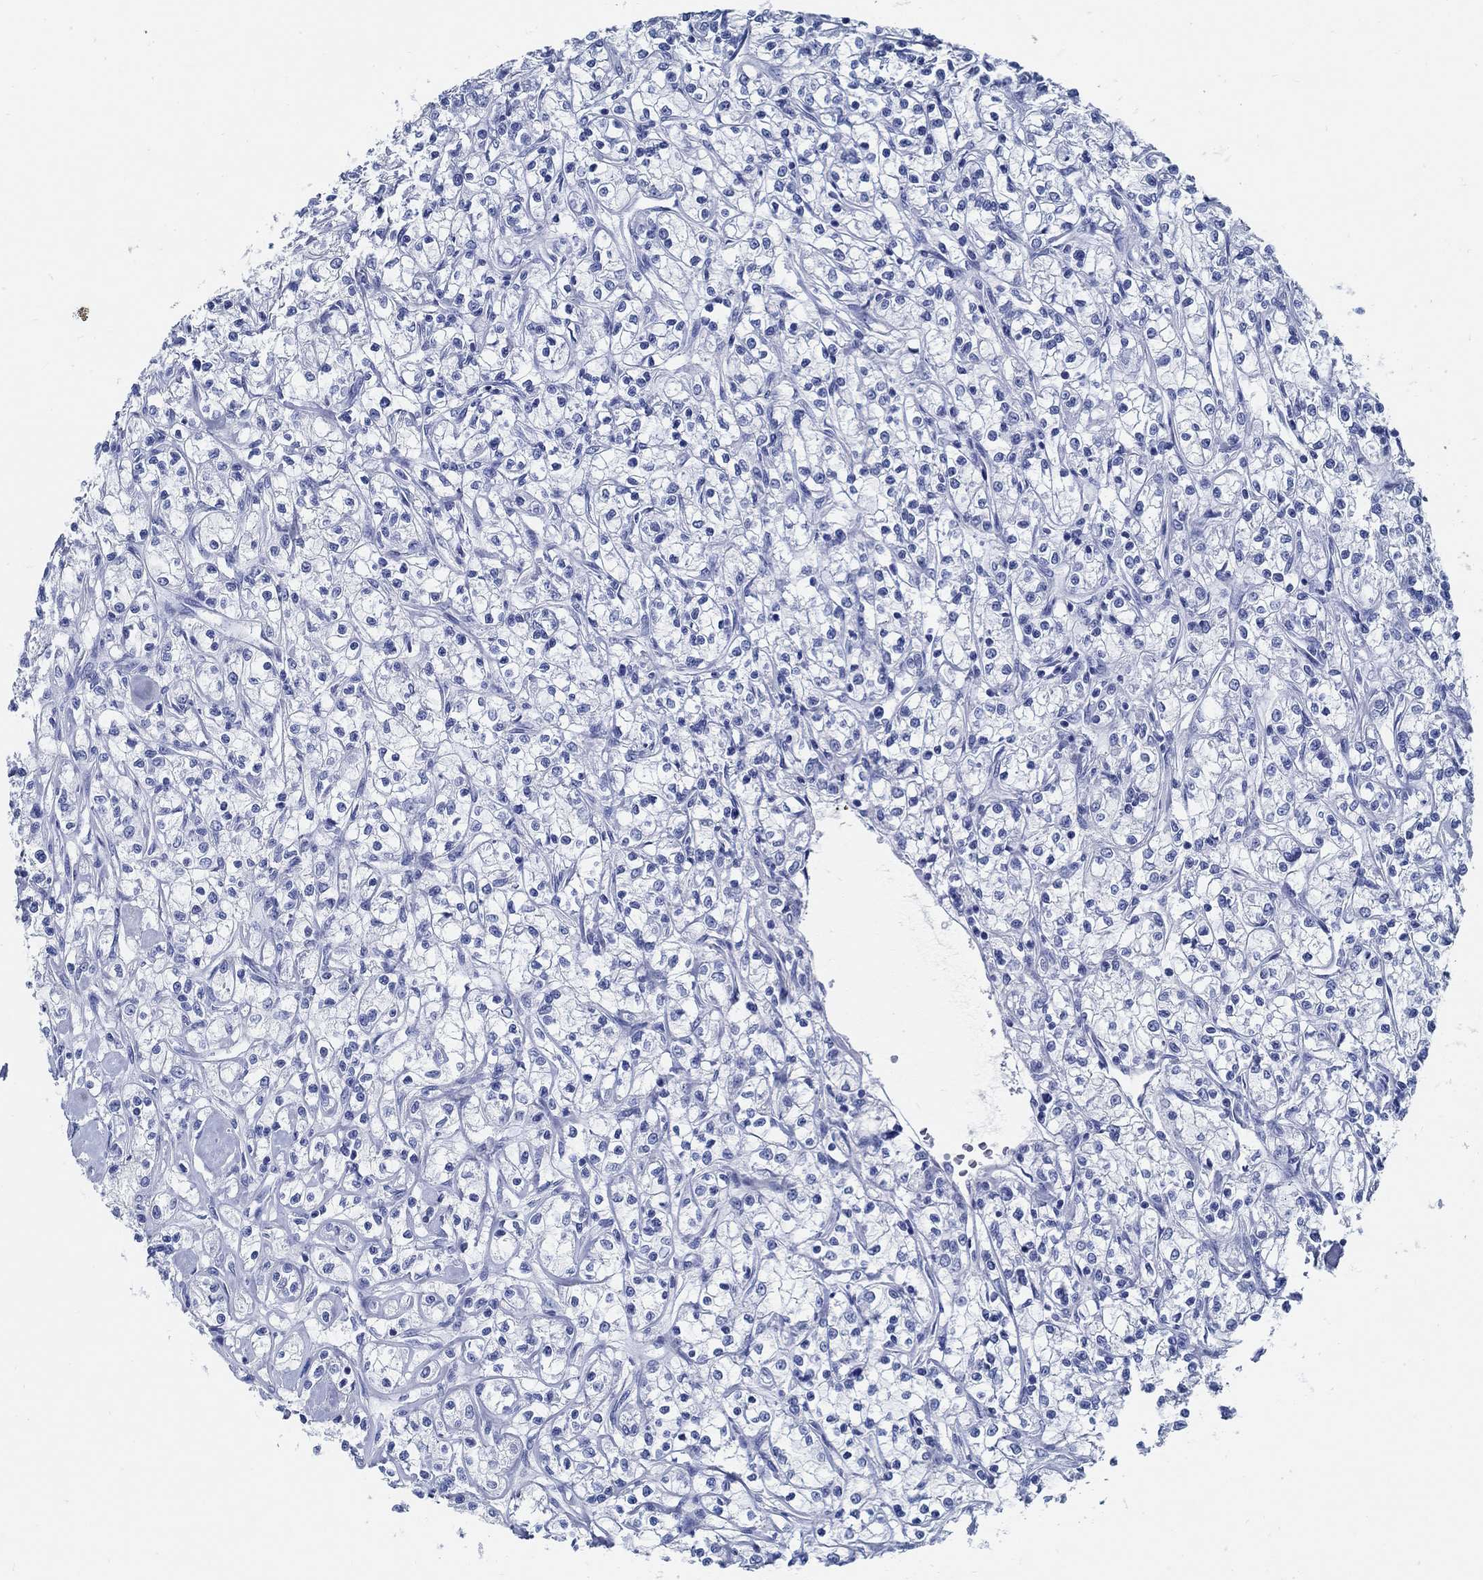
{"staining": {"intensity": "negative", "quantity": "none", "location": "none"}, "tissue": "renal cancer", "cell_type": "Tumor cells", "image_type": "cancer", "snomed": [{"axis": "morphology", "description": "Adenocarcinoma, NOS"}, {"axis": "topography", "description": "Kidney"}], "caption": "The image demonstrates no staining of tumor cells in renal cancer (adenocarcinoma).", "gene": "SLC45A1", "patient": {"sex": "female", "age": 59}}